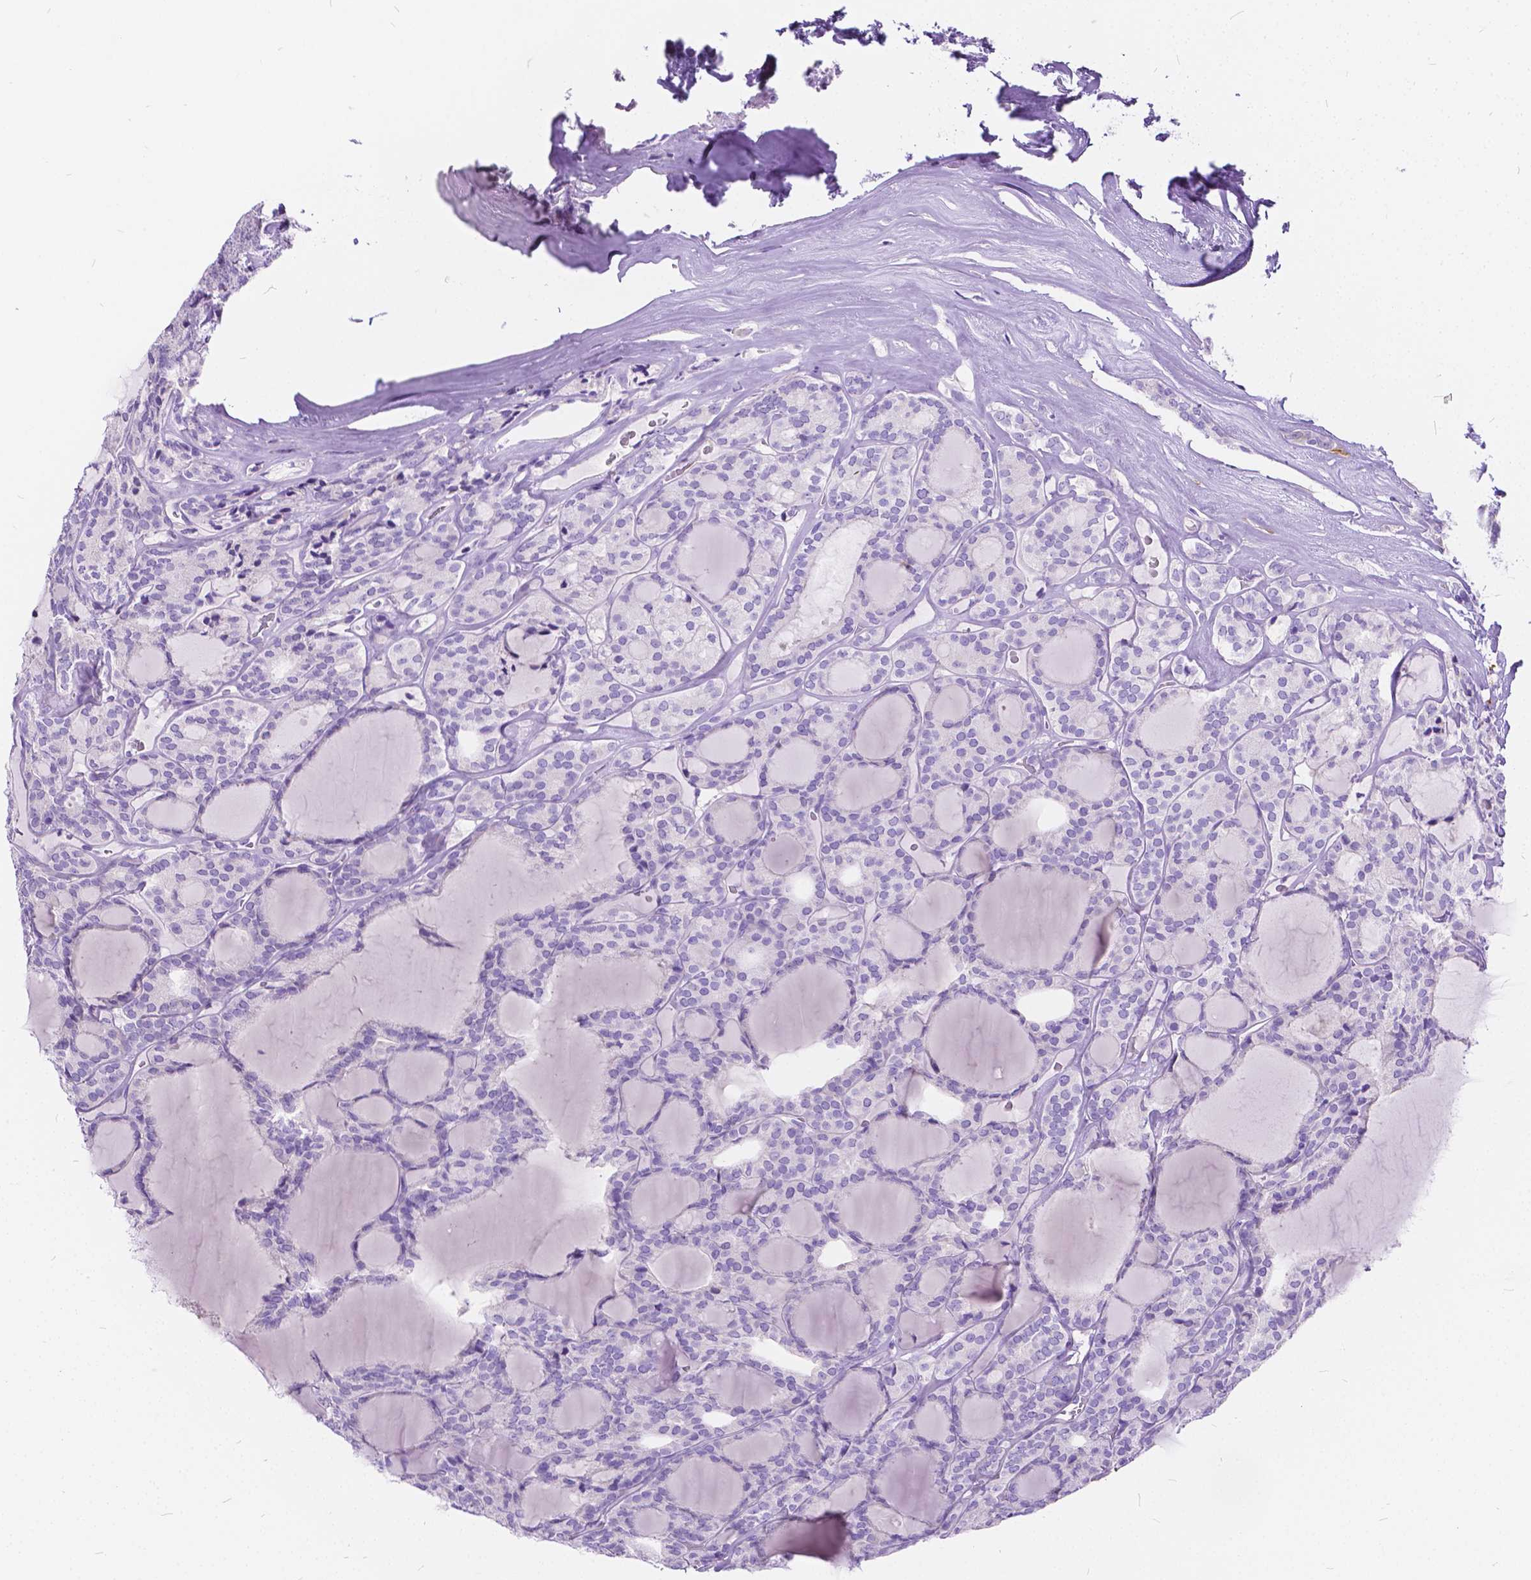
{"staining": {"intensity": "negative", "quantity": "none", "location": "none"}, "tissue": "thyroid cancer", "cell_type": "Tumor cells", "image_type": "cancer", "snomed": [{"axis": "morphology", "description": "Follicular adenoma carcinoma, NOS"}, {"axis": "topography", "description": "Thyroid gland"}], "caption": "Thyroid cancer (follicular adenoma carcinoma) stained for a protein using immunohistochemistry (IHC) displays no expression tumor cells.", "gene": "CHRM1", "patient": {"sex": "male", "age": 74}}